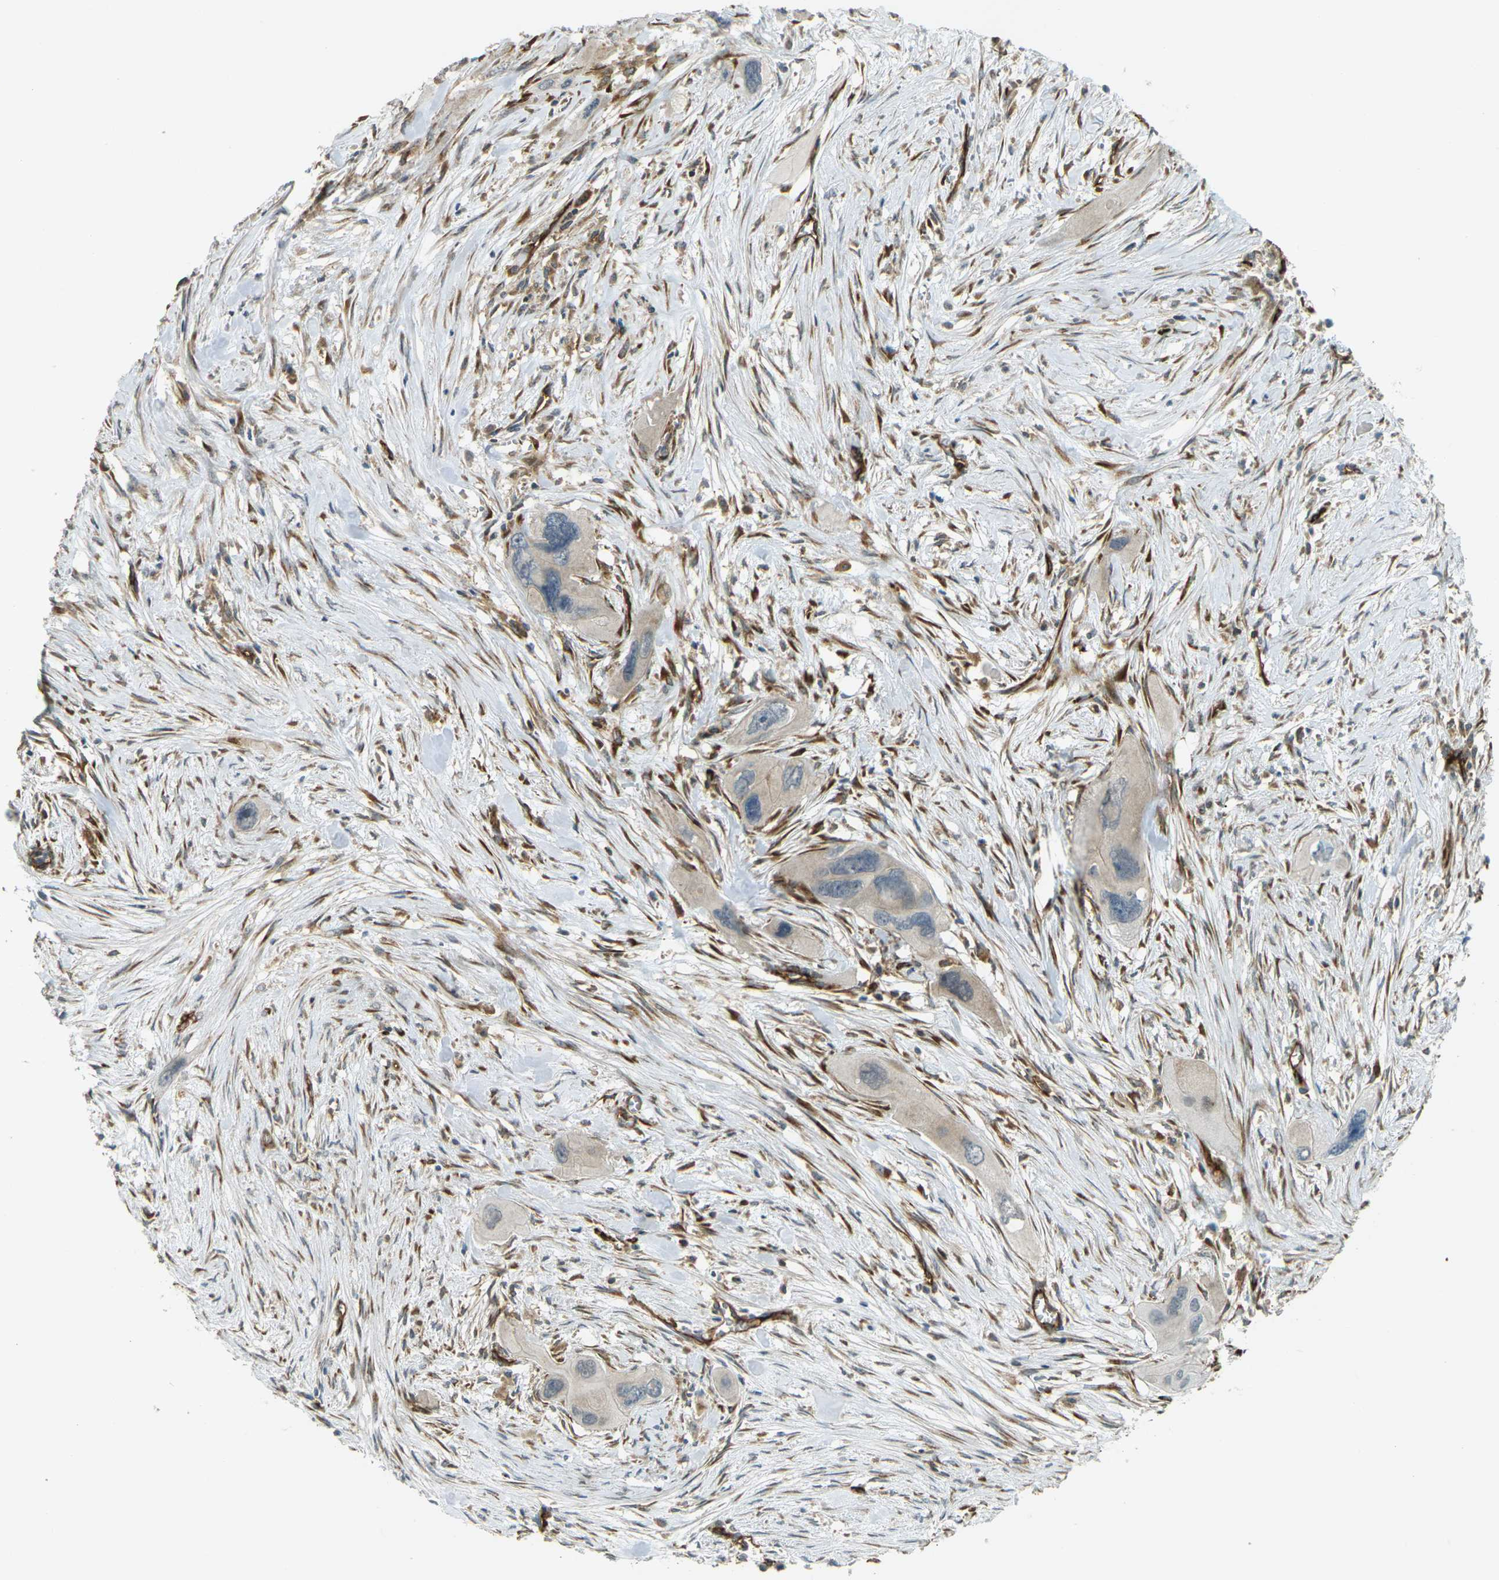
{"staining": {"intensity": "weak", "quantity": ">75%", "location": "cytoplasmic/membranous"}, "tissue": "pancreatic cancer", "cell_type": "Tumor cells", "image_type": "cancer", "snomed": [{"axis": "morphology", "description": "Adenocarcinoma, NOS"}, {"axis": "topography", "description": "Pancreas"}], "caption": "High-magnification brightfield microscopy of adenocarcinoma (pancreatic) stained with DAB (3,3'-diaminobenzidine) (brown) and counterstained with hematoxylin (blue). tumor cells exhibit weak cytoplasmic/membranous positivity is present in approximately>75% of cells.", "gene": "S1PR1", "patient": {"sex": "male", "age": 73}}